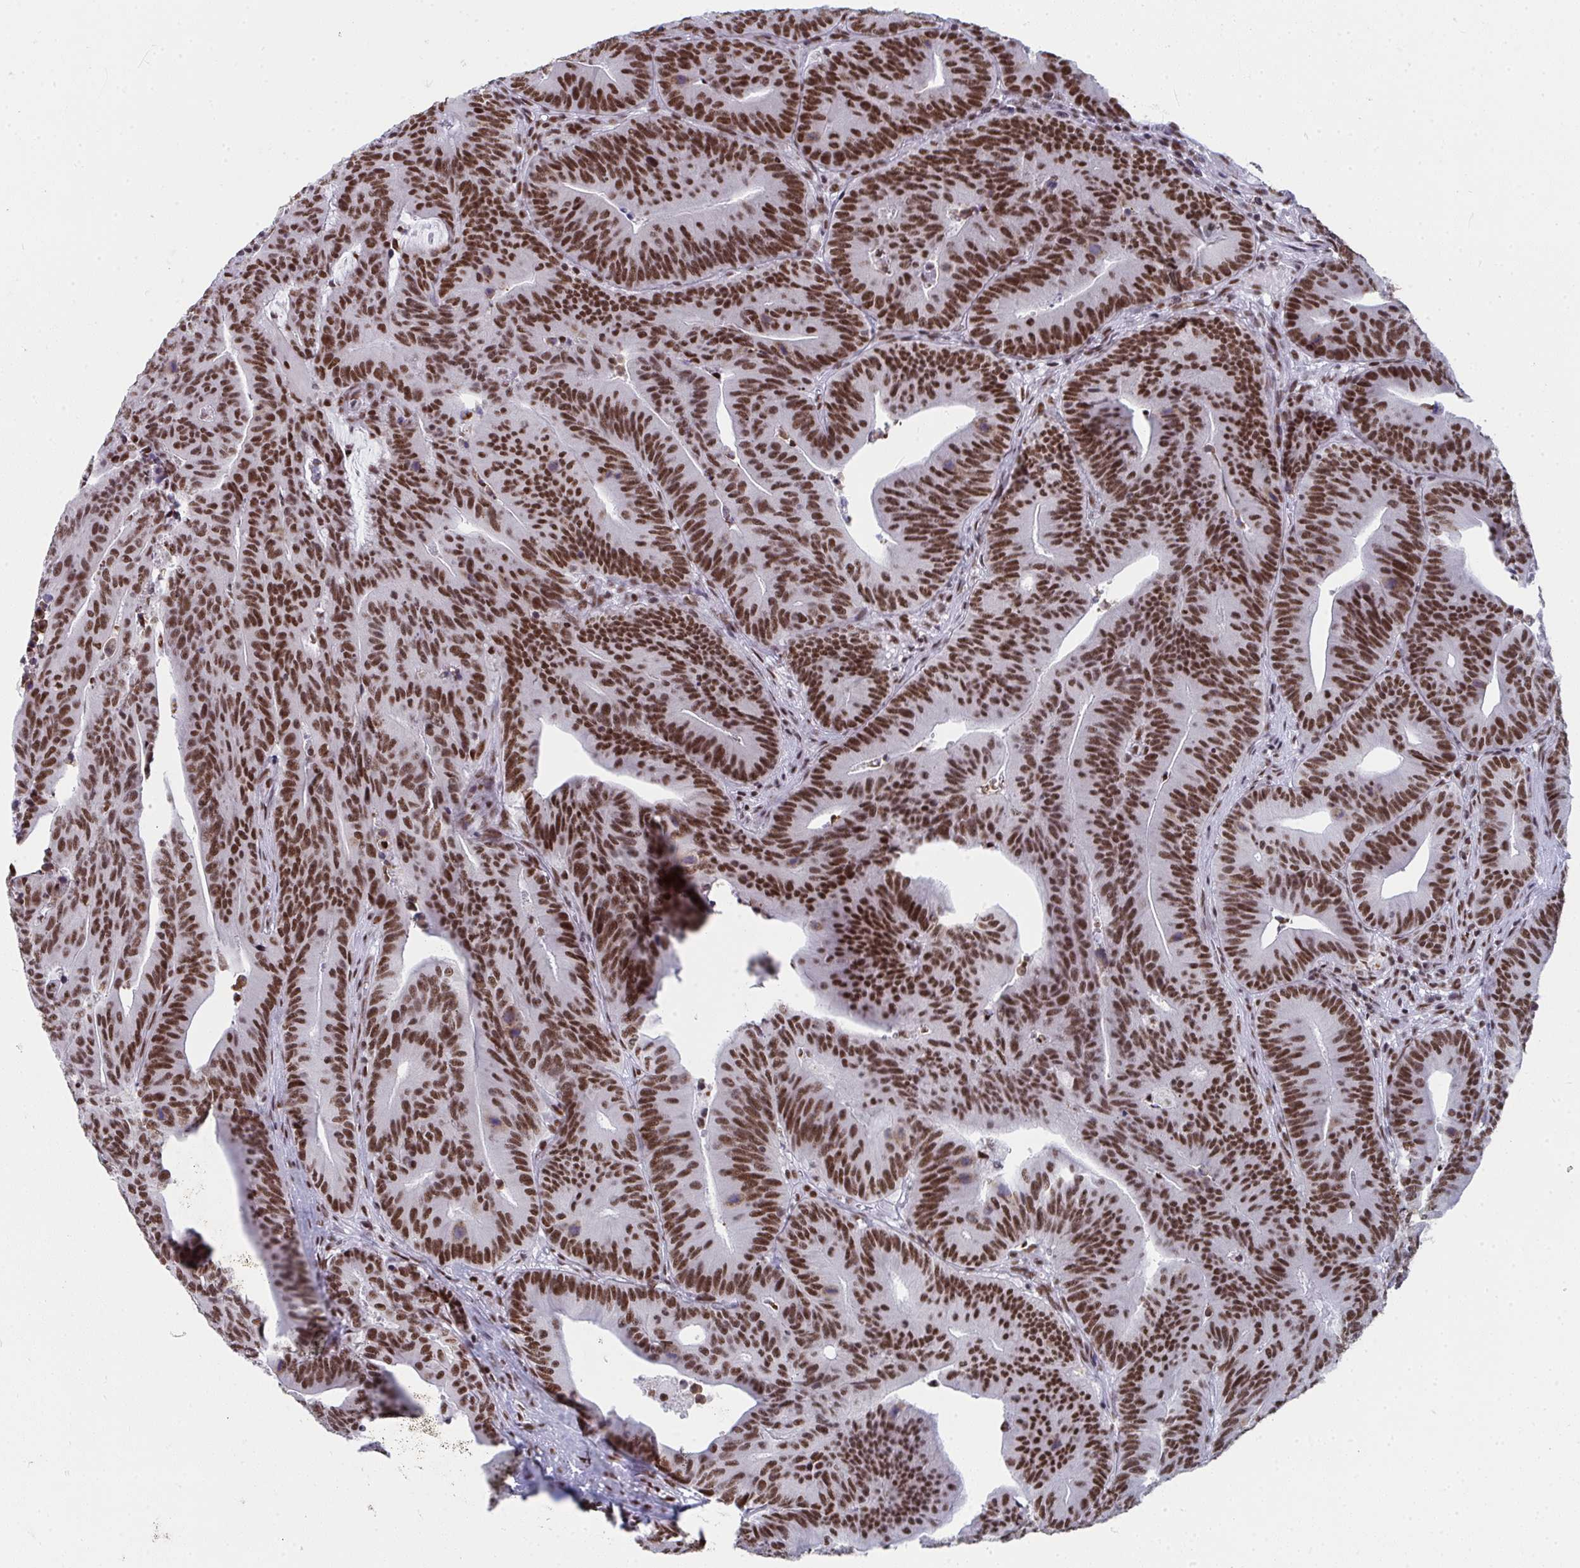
{"staining": {"intensity": "strong", "quantity": ">75%", "location": "nuclear"}, "tissue": "colorectal cancer", "cell_type": "Tumor cells", "image_type": "cancer", "snomed": [{"axis": "morphology", "description": "Adenocarcinoma, NOS"}, {"axis": "topography", "description": "Colon"}], "caption": "Colorectal cancer (adenocarcinoma) tissue exhibits strong nuclear positivity in about >75% of tumor cells", "gene": "SNRNP70", "patient": {"sex": "female", "age": 78}}